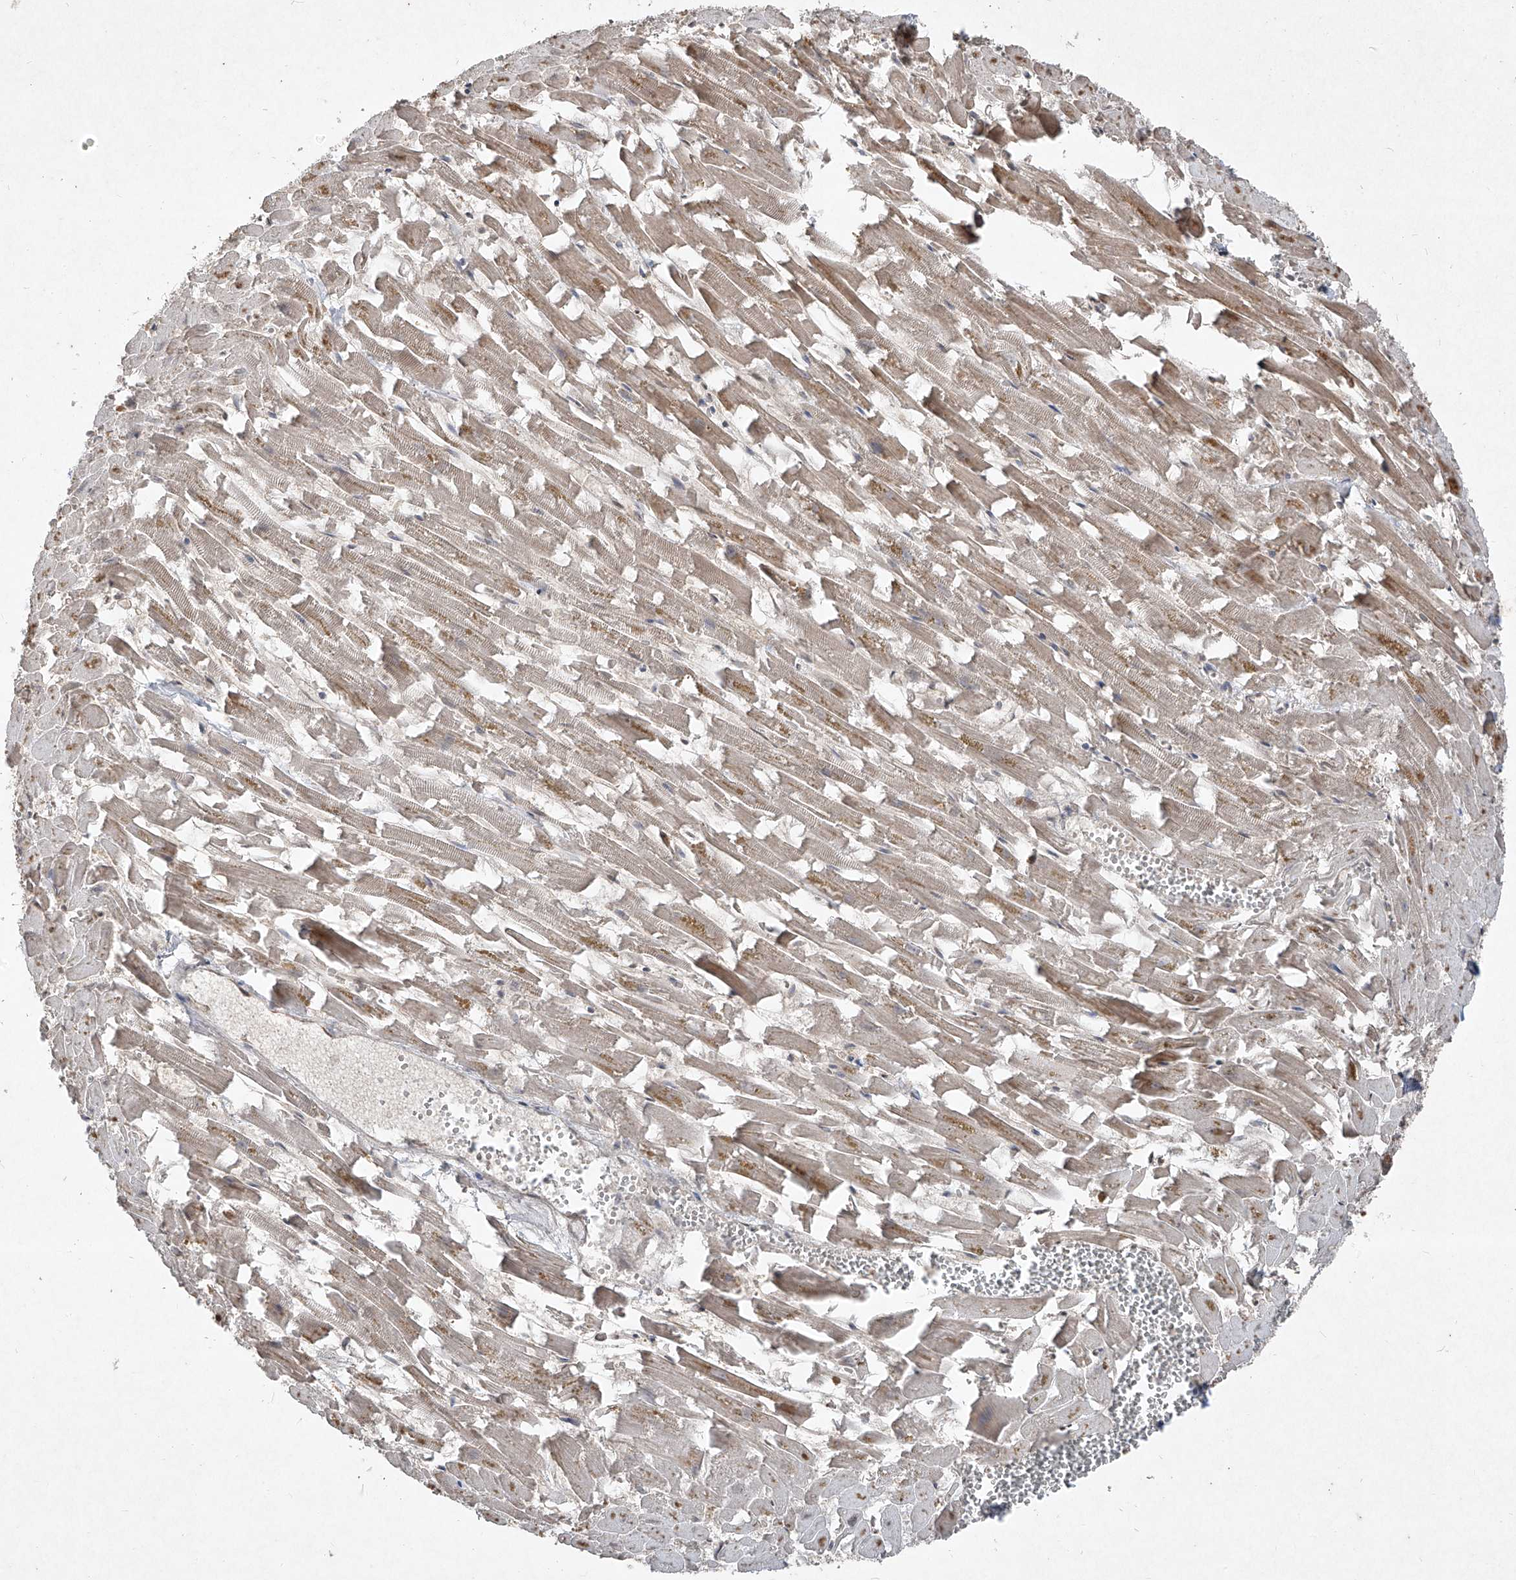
{"staining": {"intensity": "moderate", "quantity": "25%-75%", "location": "cytoplasmic/membranous"}, "tissue": "heart muscle", "cell_type": "Cardiomyocytes", "image_type": "normal", "snomed": [{"axis": "morphology", "description": "Normal tissue, NOS"}, {"axis": "topography", "description": "Heart"}], "caption": "This micrograph shows immunohistochemistry staining of normal heart muscle, with medium moderate cytoplasmic/membranous staining in about 25%-75% of cardiomyocytes.", "gene": "ABCD3", "patient": {"sex": "female", "age": 64}}